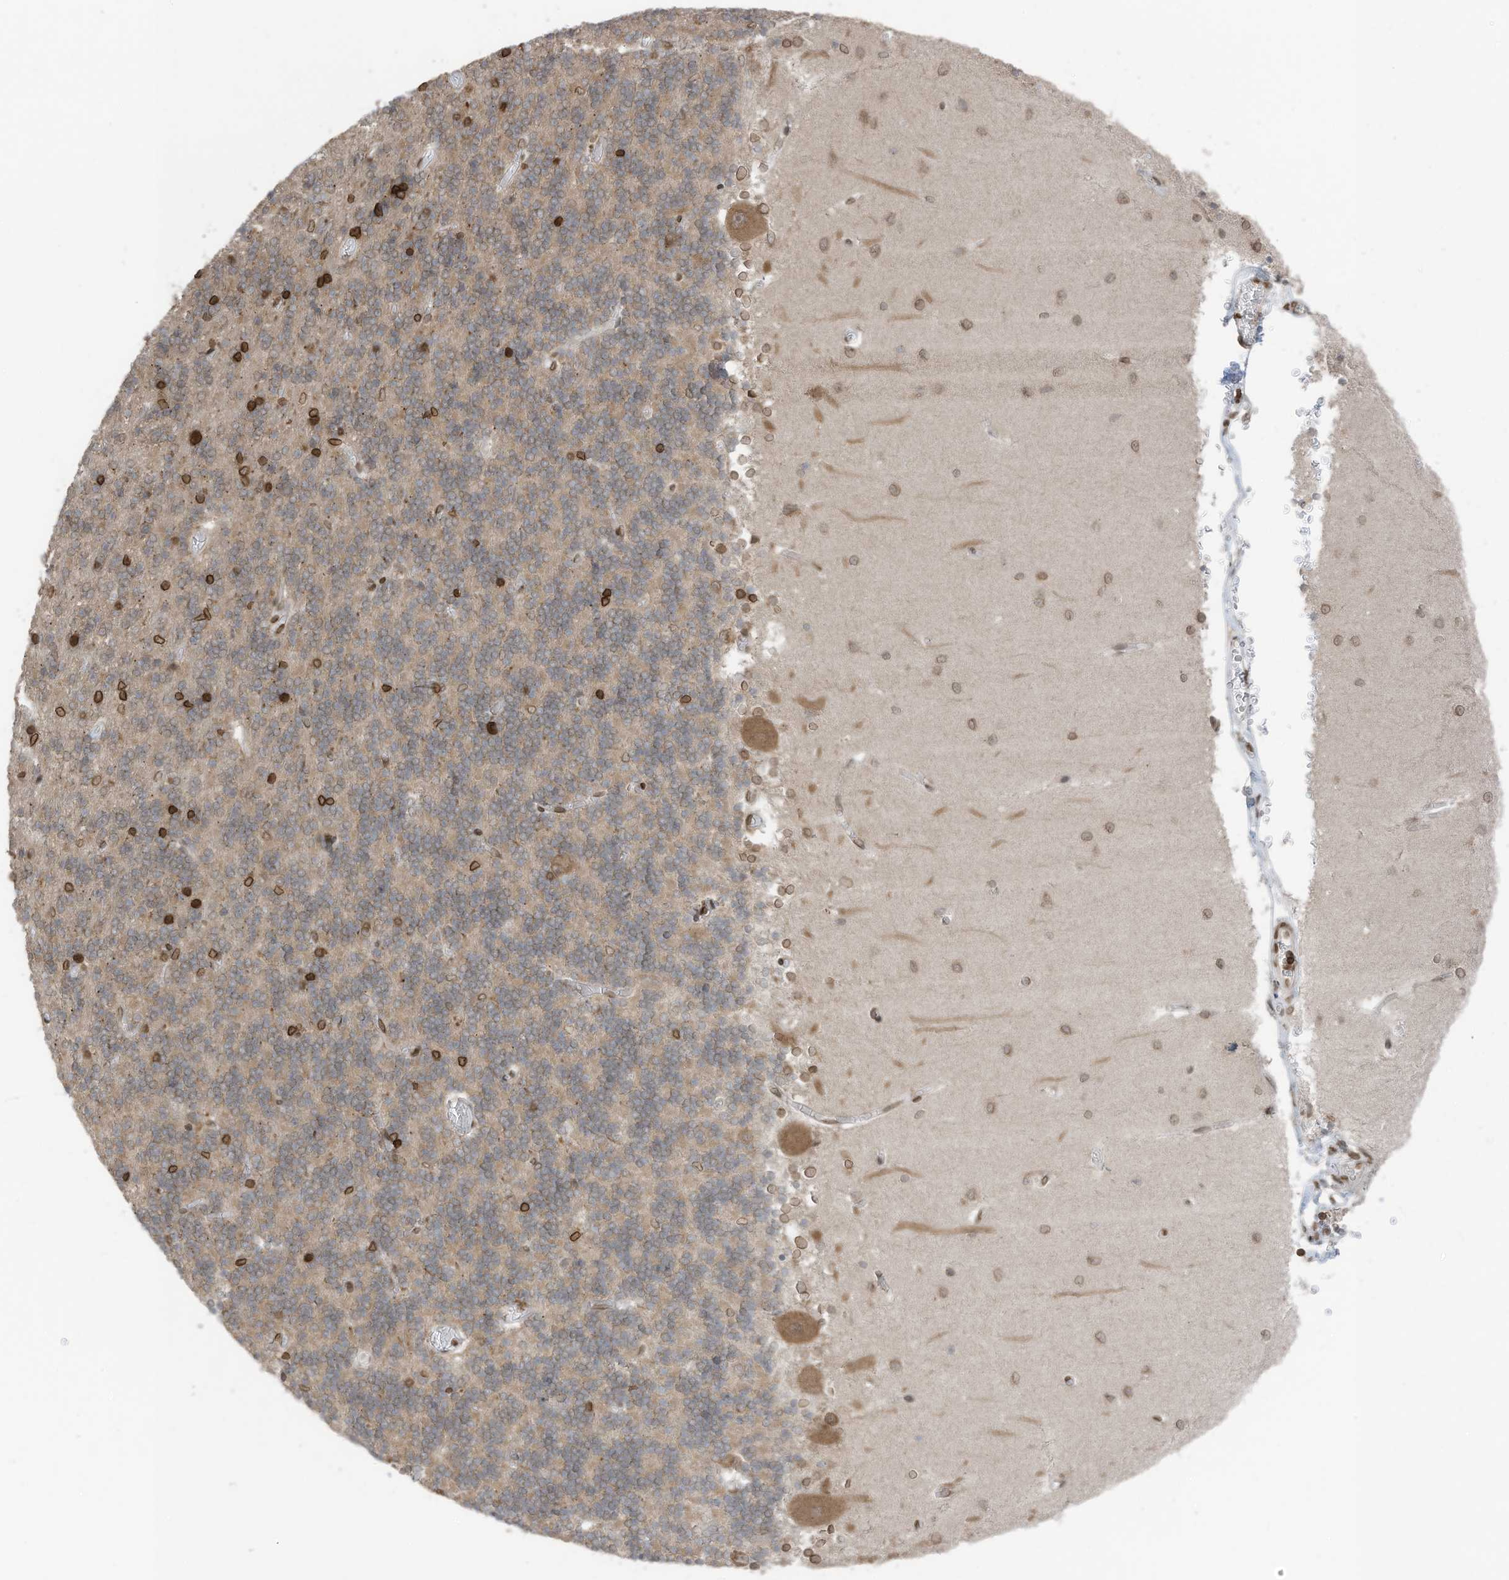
{"staining": {"intensity": "moderate", "quantity": "<25%", "location": "cytoplasmic/membranous,nuclear"}, "tissue": "cerebellum", "cell_type": "Cells in granular layer", "image_type": "normal", "snomed": [{"axis": "morphology", "description": "Normal tissue, NOS"}, {"axis": "topography", "description": "Cerebellum"}], "caption": "Protein expression by IHC exhibits moderate cytoplasmic/membranous,nuclear expression in approximately <25% of cells in granular layer in unremarkable cerebellum.", "gene": "RABL3", "patient": {"sex": "male", "age": 37}}